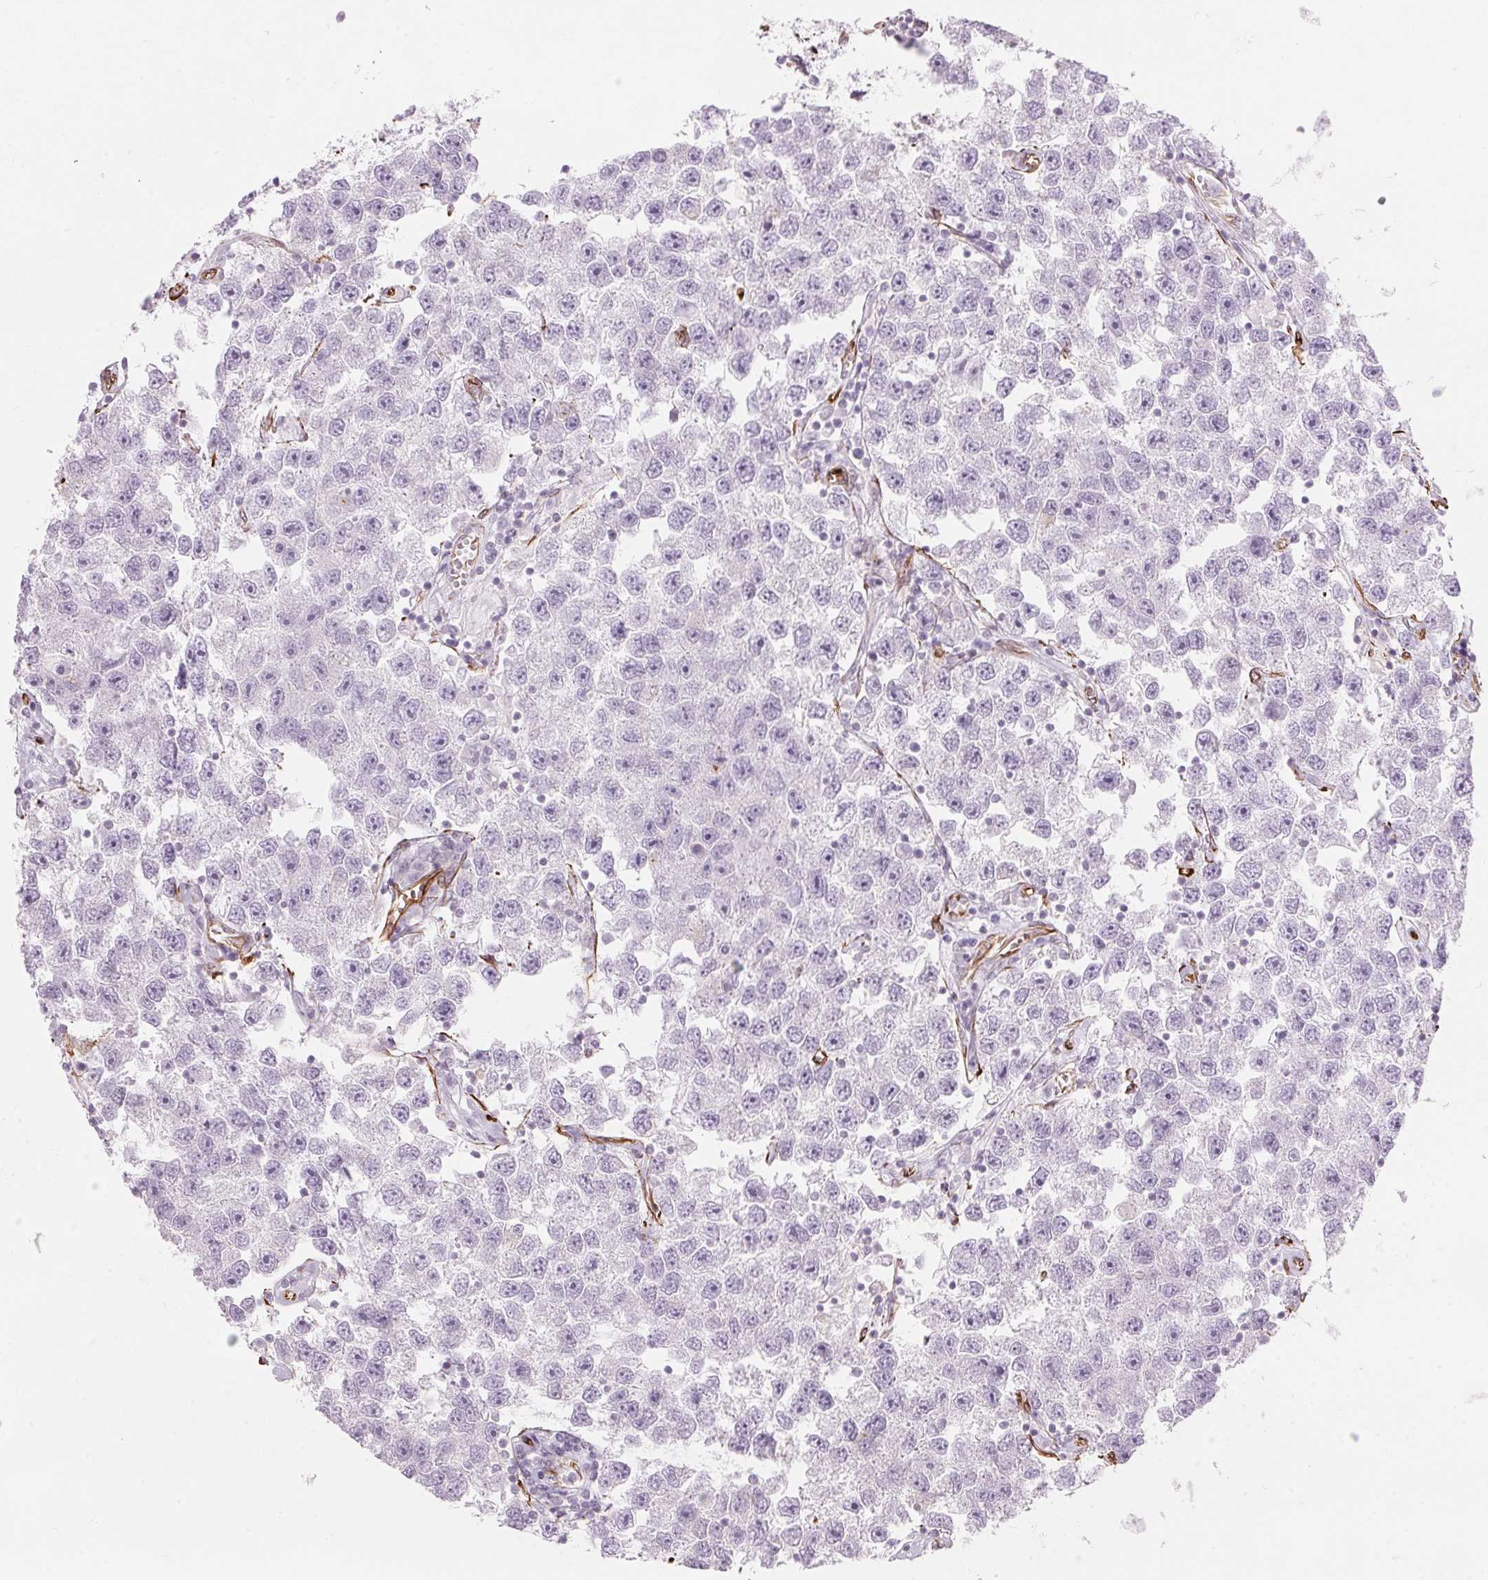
{"staining": {"intensity": "negative", "quantity": "none", "location": "none"}, "tissue": "testis cancer", "cell_type": "Tumor cells", "image_type": "cancer", "snomed": [{"axis": "morphology", "description": "Seminoma, NOS"}, {"axis": "topography", "description": "Testis"}], "caption": "Tumor cells show no significant protein expression in testis cancer.", "gene": "CLPS", "patient": {"sex": "male", "age": 26}}